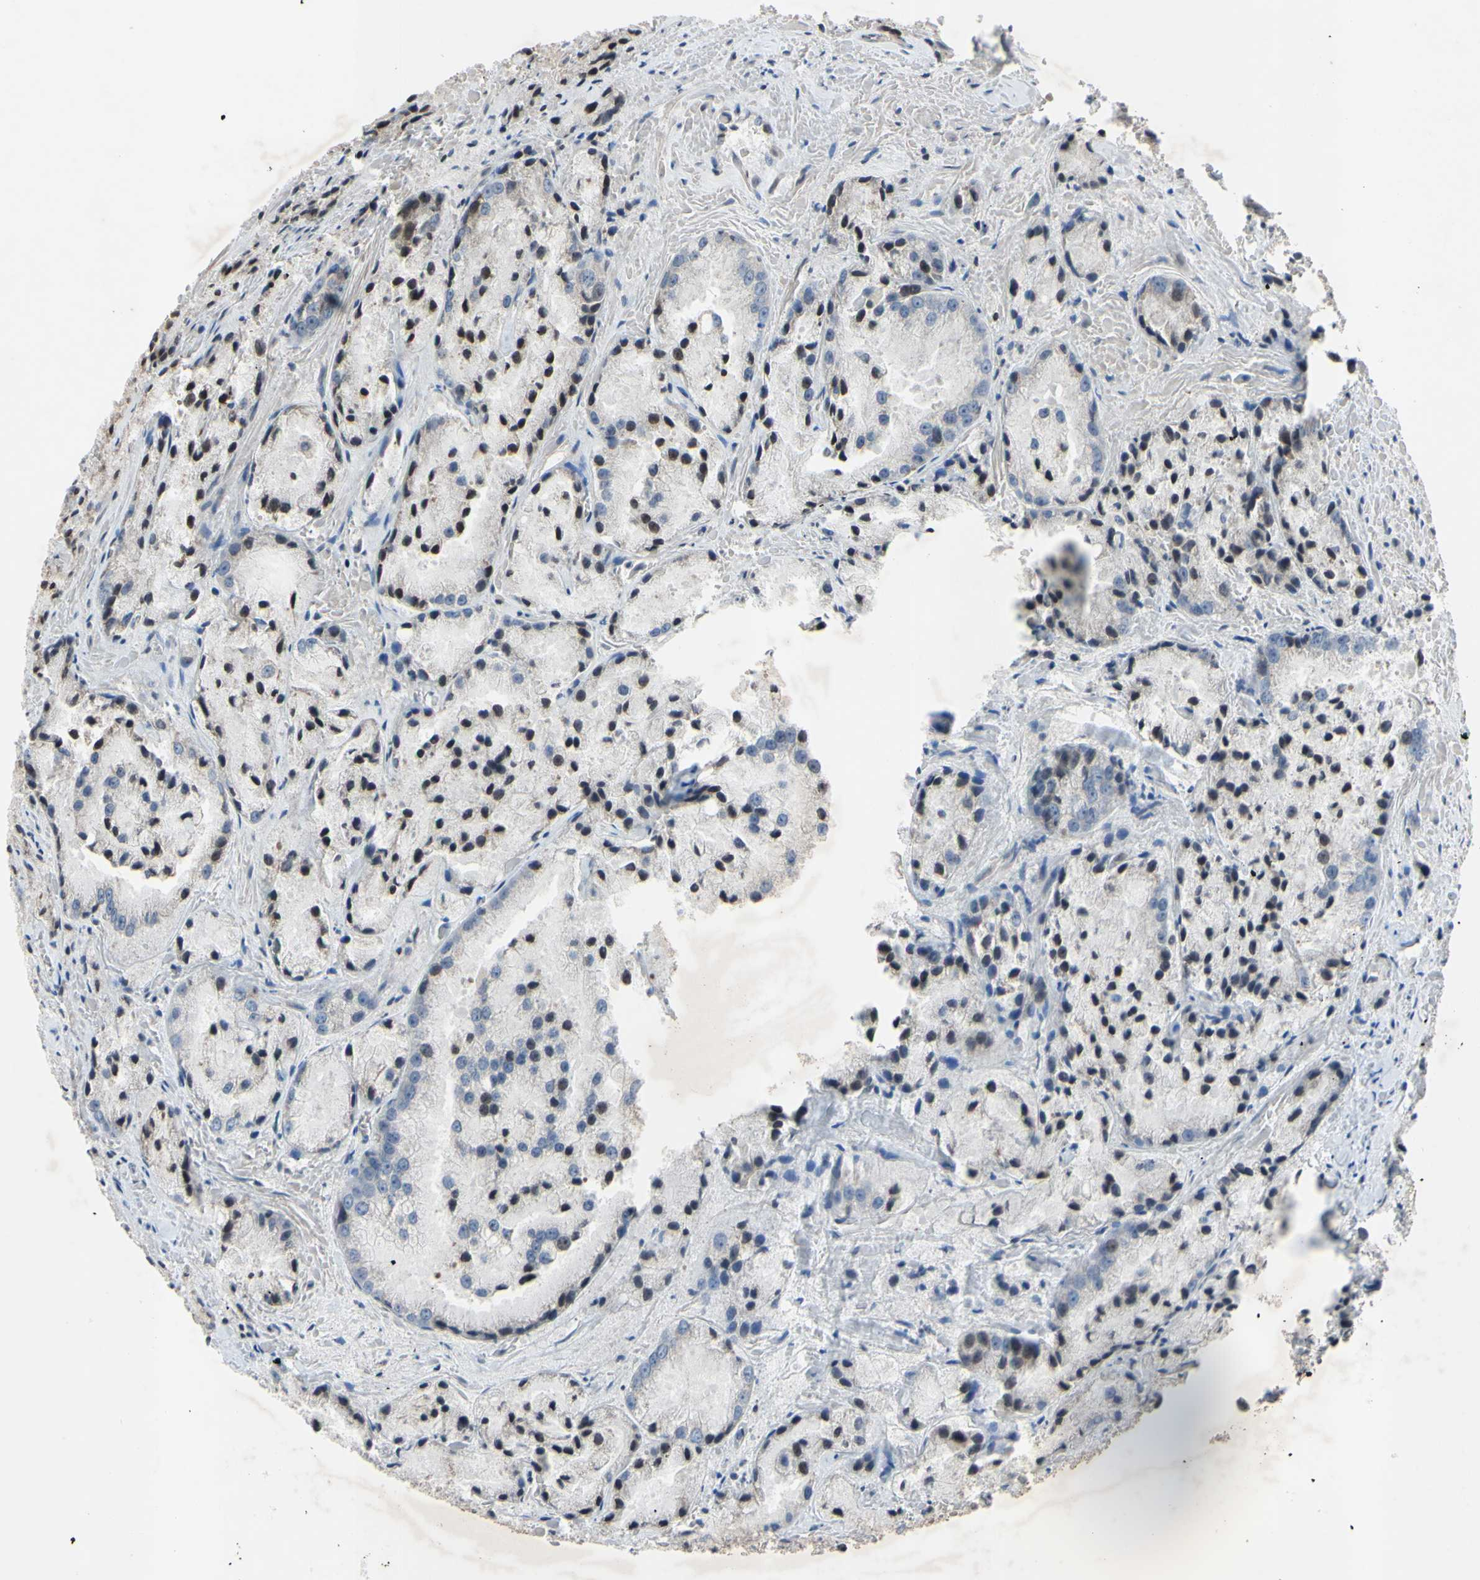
{"staining": {"intensity": "moderate", "quantity": "25%-75%", "location": "nuclear"}, "tissue": "prostate cancer", "cell_type": "Tumor cells", "image_type": "cancer", "snomed": [{"axis": "morphology", "description": "Adenocarcinoma, Low grade"}, {"axis": "topography", "description": "Prostate"}], "caption": "Moderate nuclear positivity for a protein is appreciated in approximately 25%-75% of tumor cells of prostate cancer using IHC.", "gene": "ARG1", "patient": {"sex": "male", "age": 64}}